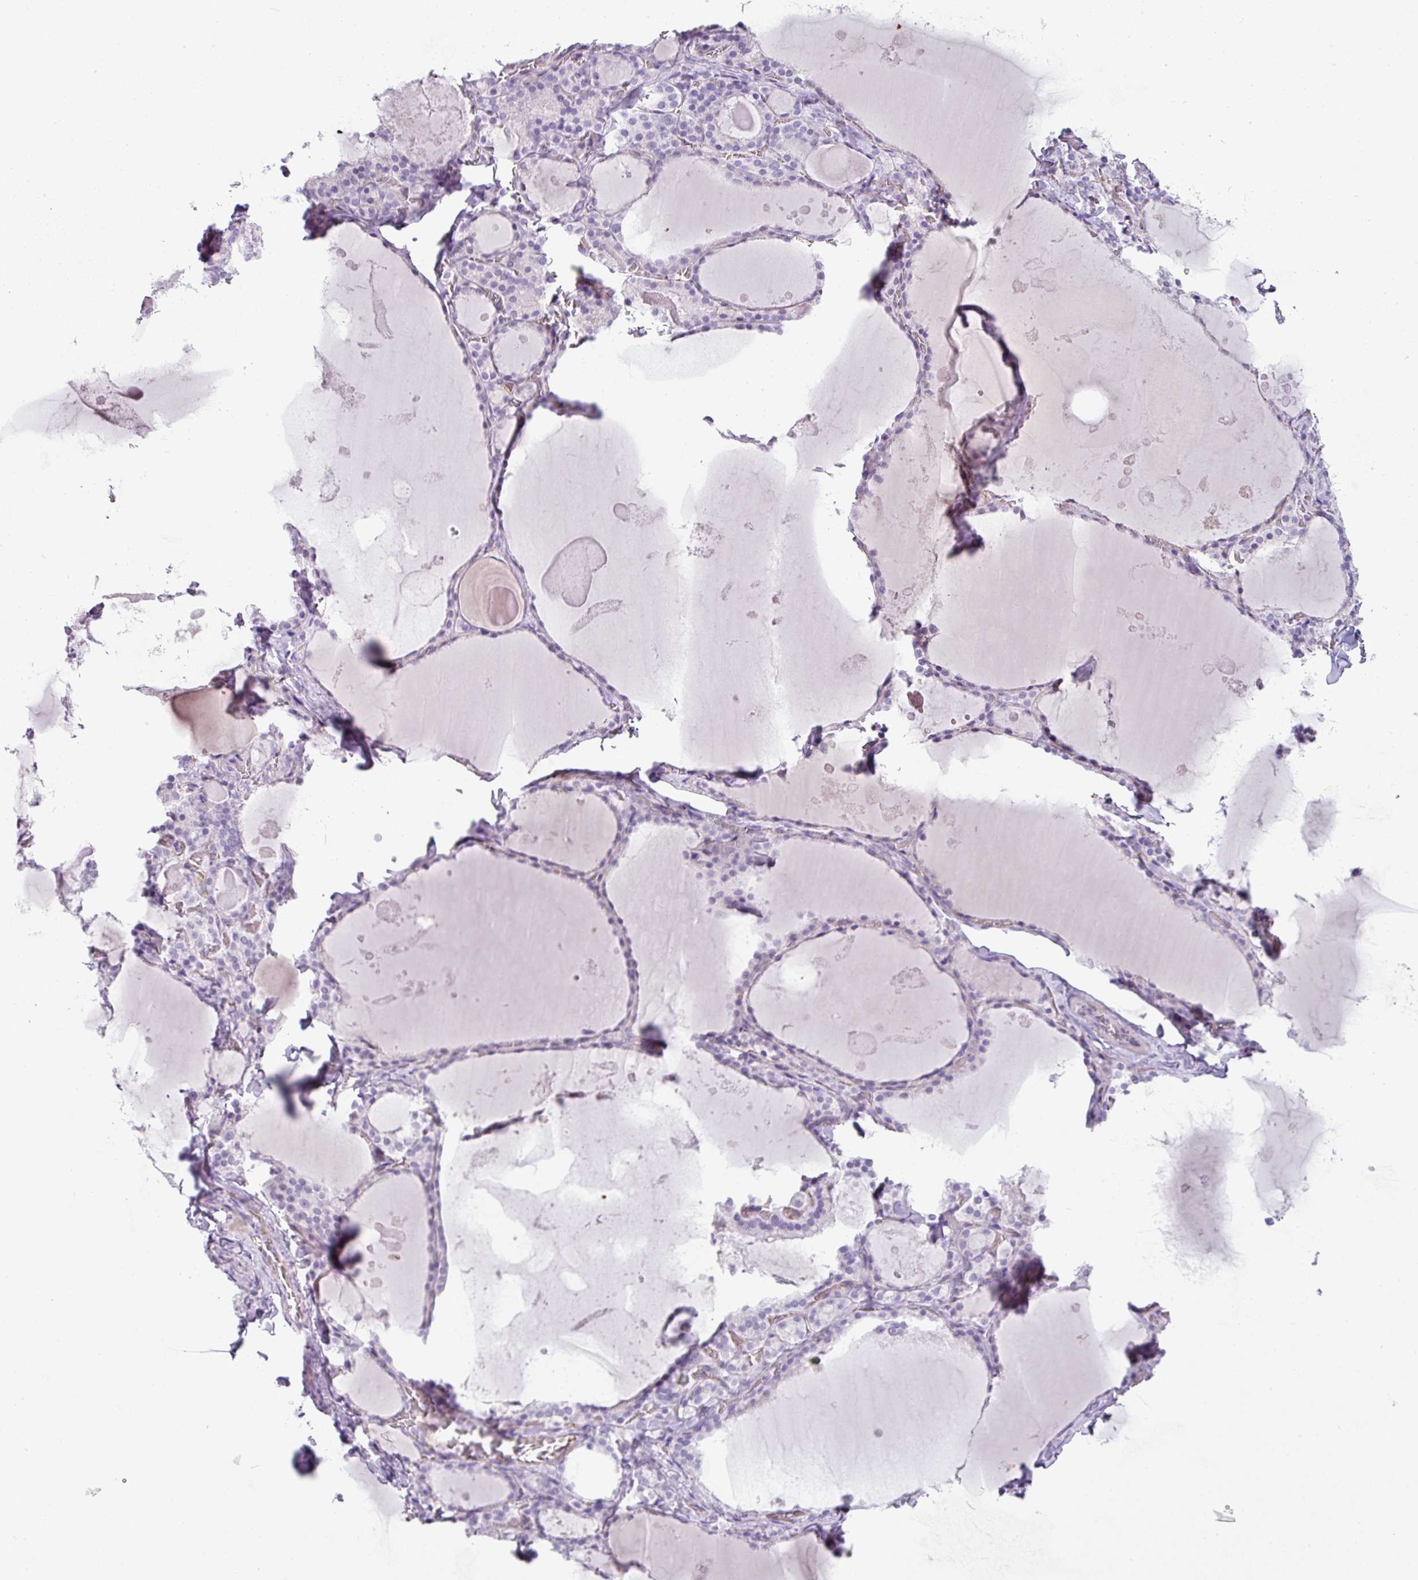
{"staining": {"intensity": "negative", "quantity": "none", "location": "none"}, "tissue": "thyroid gland", "cell_type": "Glandular cells", "image_type": "normal", "snomed": [{"axis": "morphology", "description": "Normal tissue, NOS"}, {"axis": "topography", "description": "Thyroid gland"}], "caption": "Human thyroid gland stained for a protein using immunohistochemistry shows no staining in glandular cells.", "gene": "OR52N1", "patient": {"sex": "male", "age": 56}}